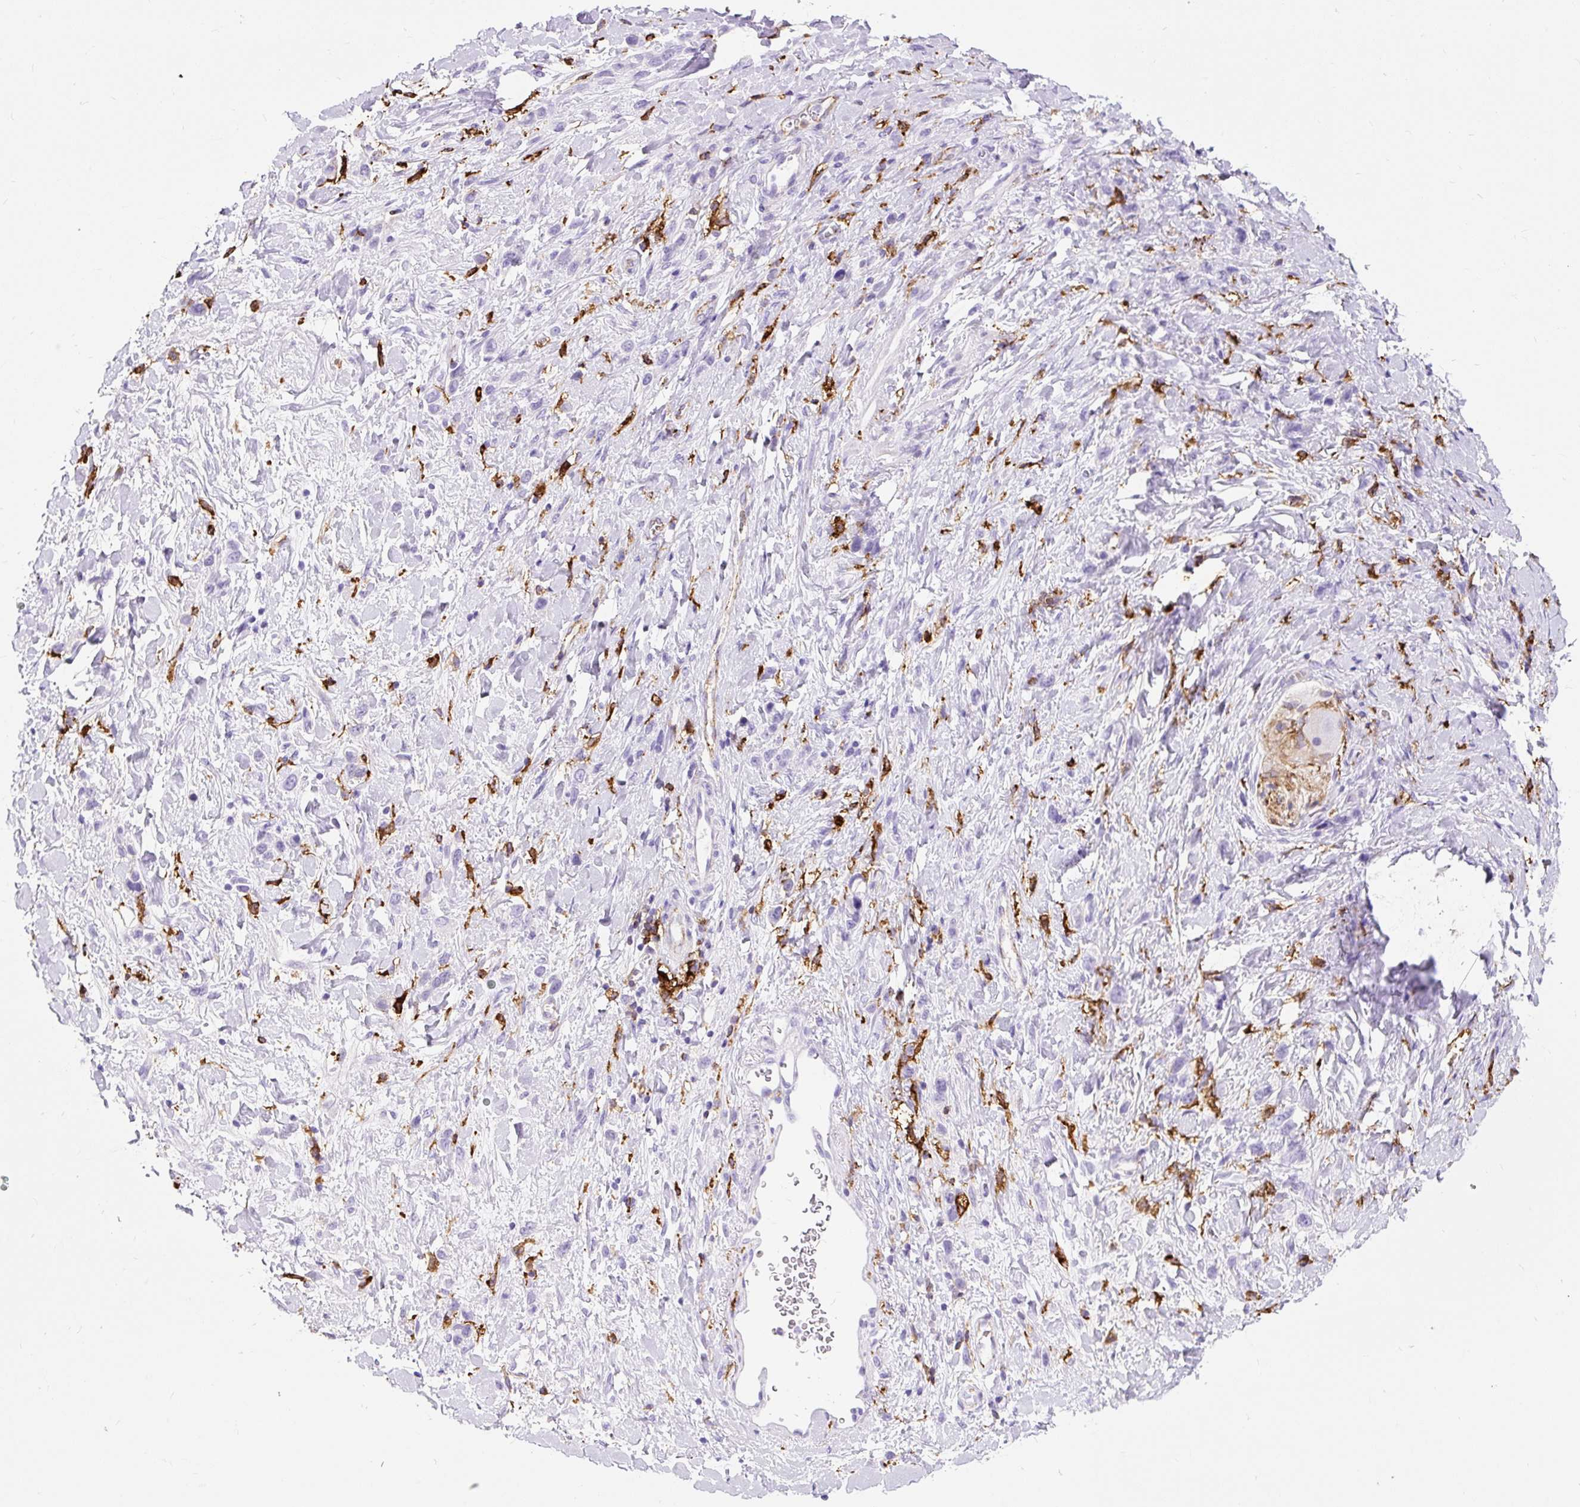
{"staining": {"intensity": "negative", "quantity": "none", "location": "none"}, "tissue": "stomach cancer", "cell_type": "Tumor cells", "image_type": "cancer", "snomed": [{"axis": "morphology", "description": "Adenocarcinoma, NOS"}, {"axis": "topography", "description": "Stomach"}], "caption": "A histopathology image of human stomach cancer is negative for staining in tumor cells. Nuclei are stained in blue.", "gene": "HLA-DRA", "patient": {"sex": "female", "age": 65}}